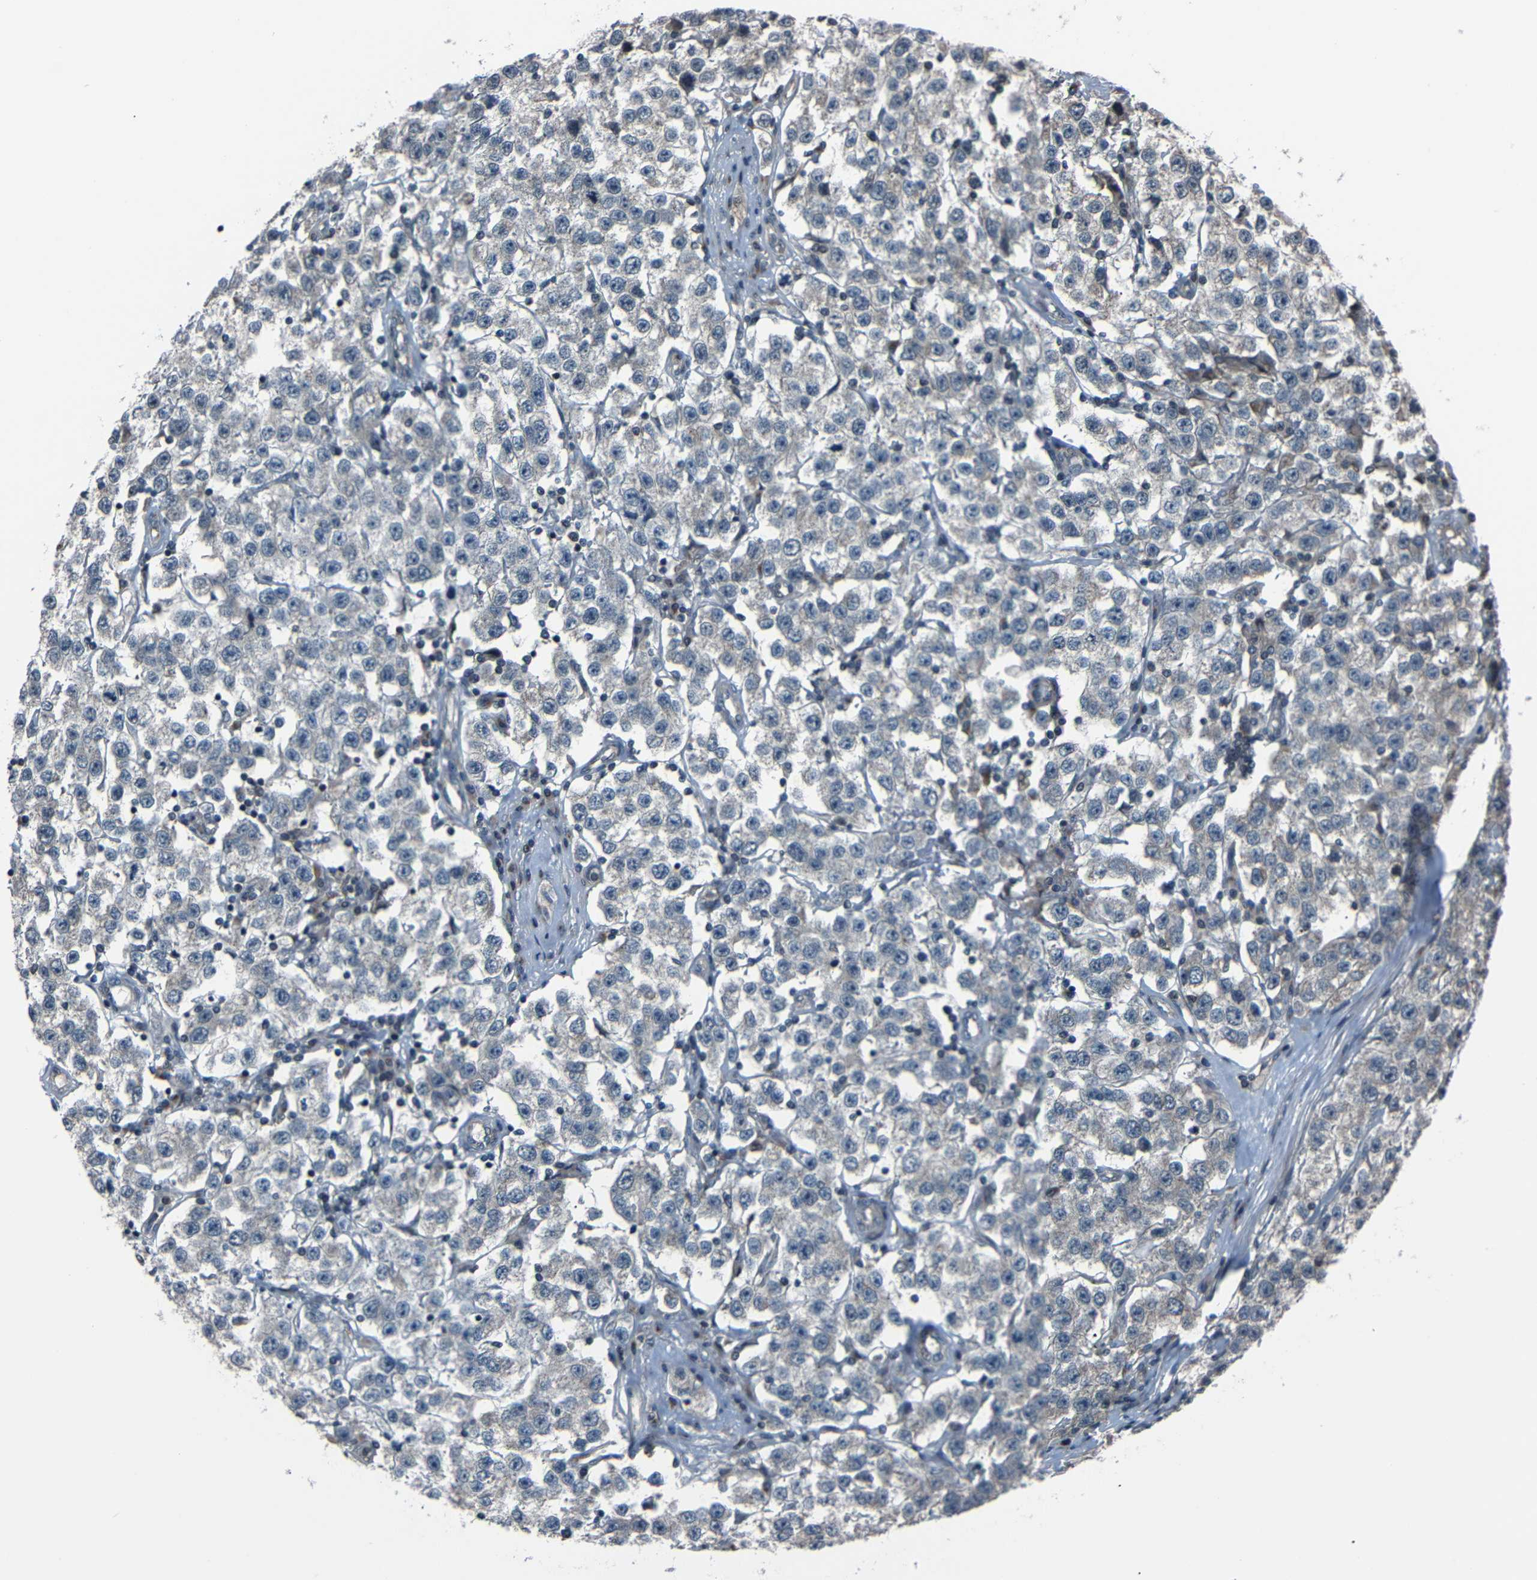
{"staining": {"intensity": "negative", "quantity": "none", "location": "none"}, "tissue": "testis cancer", "cell_type": "Tumor cells", "image_type": "cancer", "snomed": [{"axis": "morphology", "description": "Seminoma, NOS"}, {"axis": "topography", "description": "Testis"}], "caption": "Tumor cells show no significant expression in testis cancer (seminoma).", "gene": "AKAP9", "patient": {"sex": "male", "age": 52}}